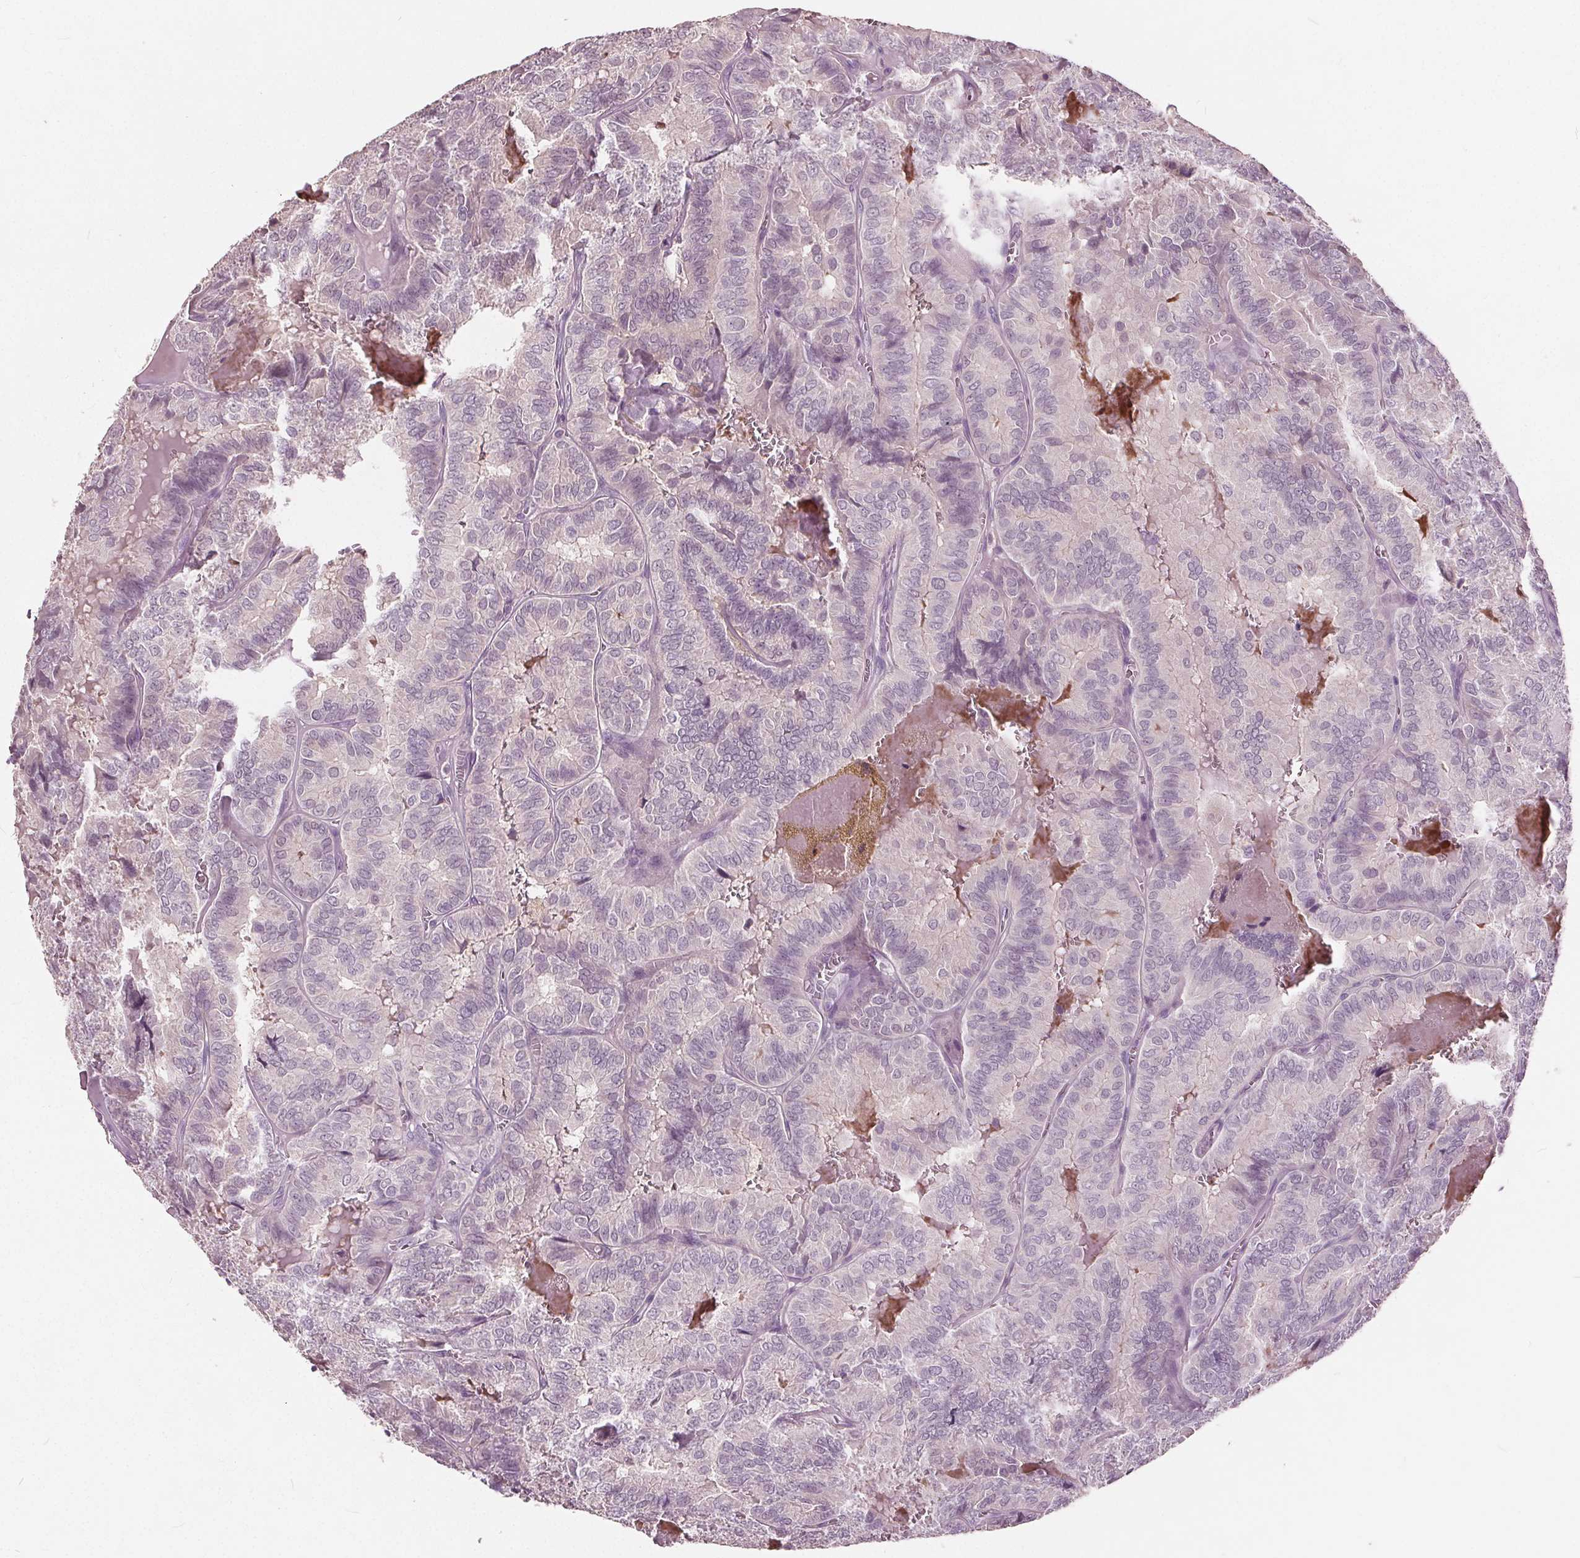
{"staining": {"intensity": "negative", "quantity": "none", "location": "none"}, "tissue": "thyroid cancer", "cell_type": "Tumor cells", "image_type": "cancer", "snomed": [{"axis": "morphology", "description": "Papillary adenocarcinoma, NOS"}, {"axis": "topography", "description": "Thyroid gland"}], "caption": "DAB (3,3'-diaminobenzidine) immunohistochemical staining of thyroid cancer (papillary adenocarcinoma) demonstrates no significant expression in tumor cells.", "gene": "TKFC", "patient": {"sex": "female", "age": 75}}